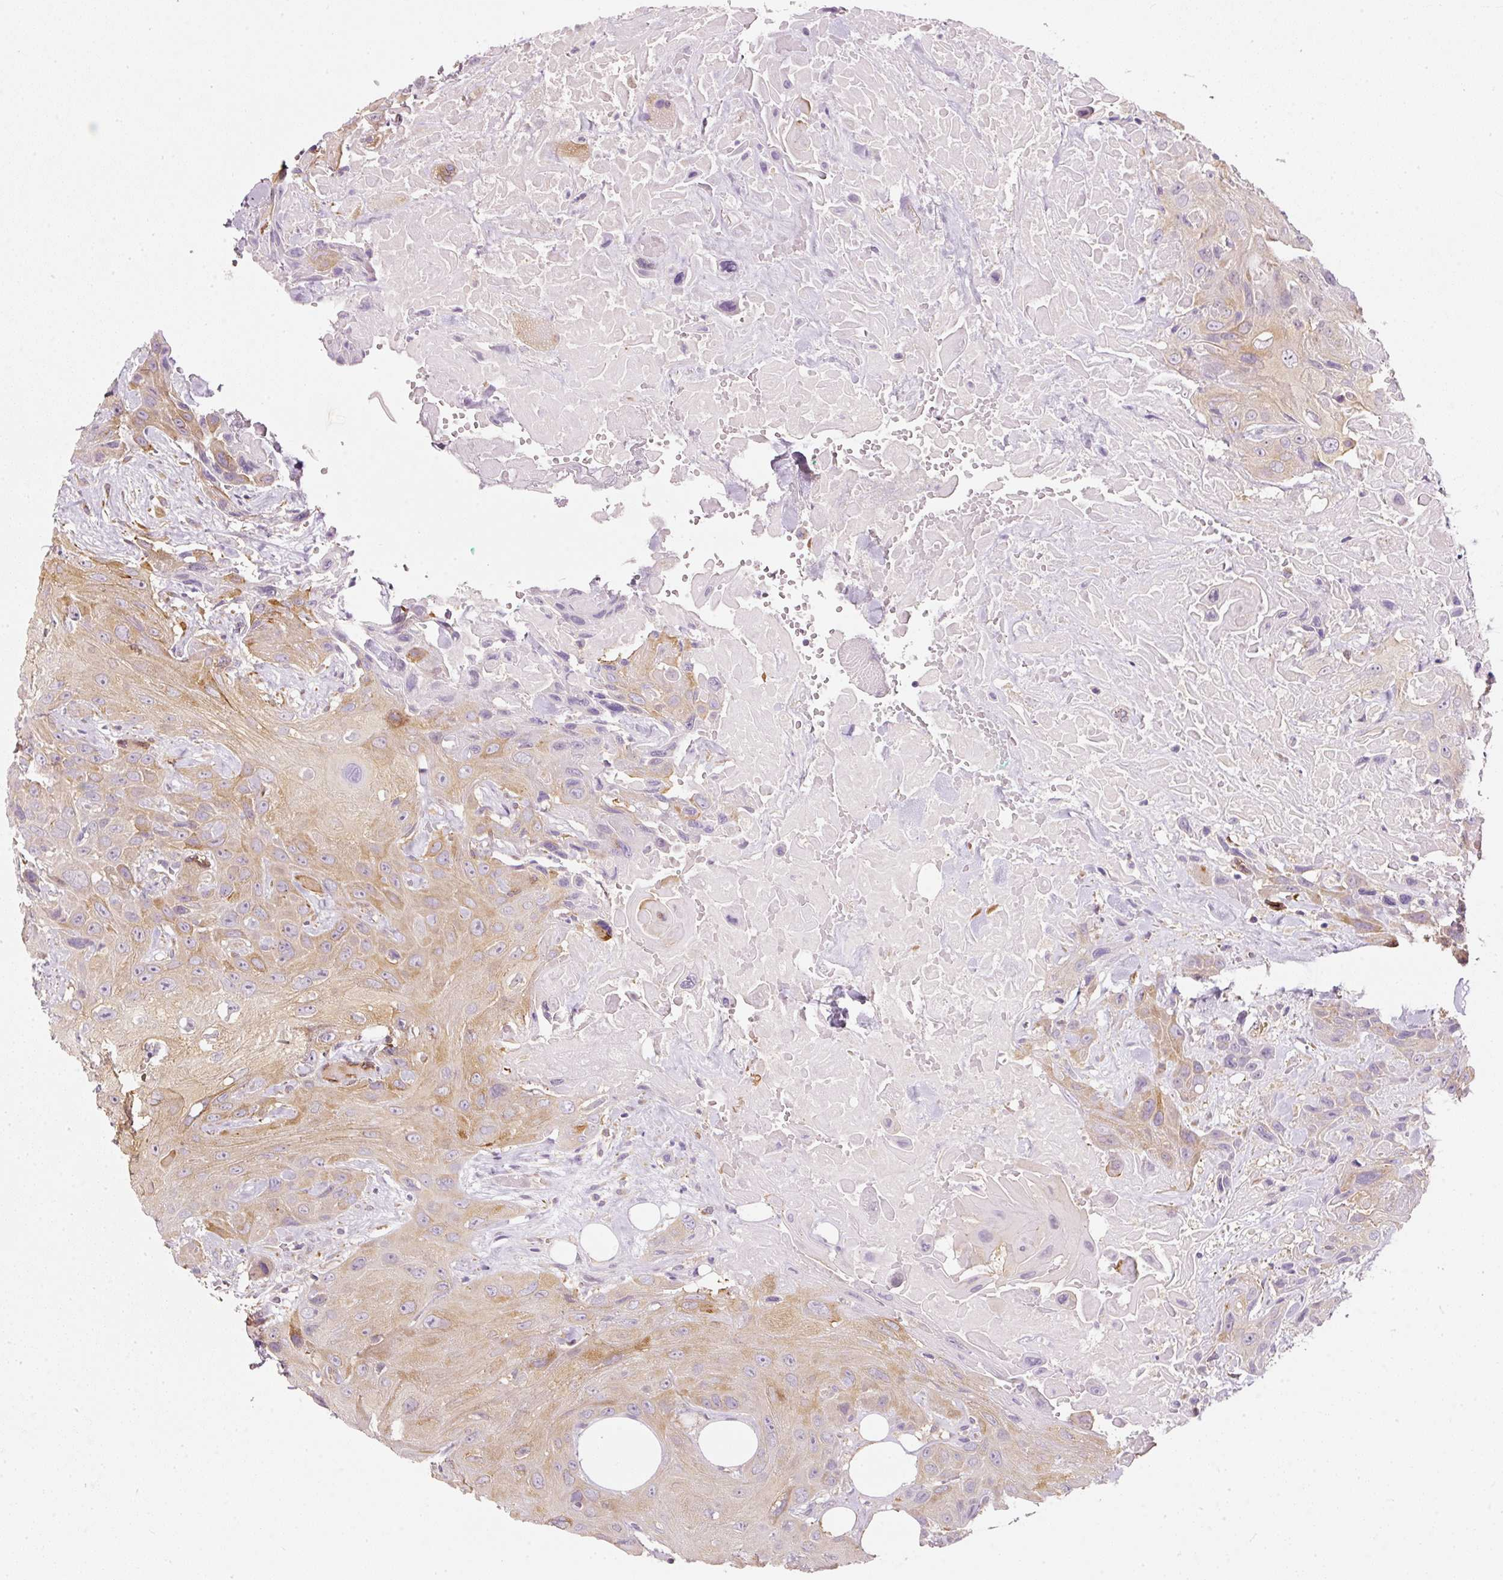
{"staining": {"intensity": "moderate", "quantity": ">75%", "location": "cytoplasmic/membranous"}, "tissue": "head and neck cancer", "cell_type": "Tumor cells", "image_type": "cancer", "snomed": [{"axis": "morphology", "description": "Squamous cell carcinoma, NOS"}, {"axis": "topography", "description": "Head-Neck"}], "caption": "Tumor cells reveal medium levels of moderate cytoplasmic/membranous expression in approximately >75% of cells in human head and neck cancer.", "gene": "RNF167", "patient": {"sex": "male", "age": 81}}